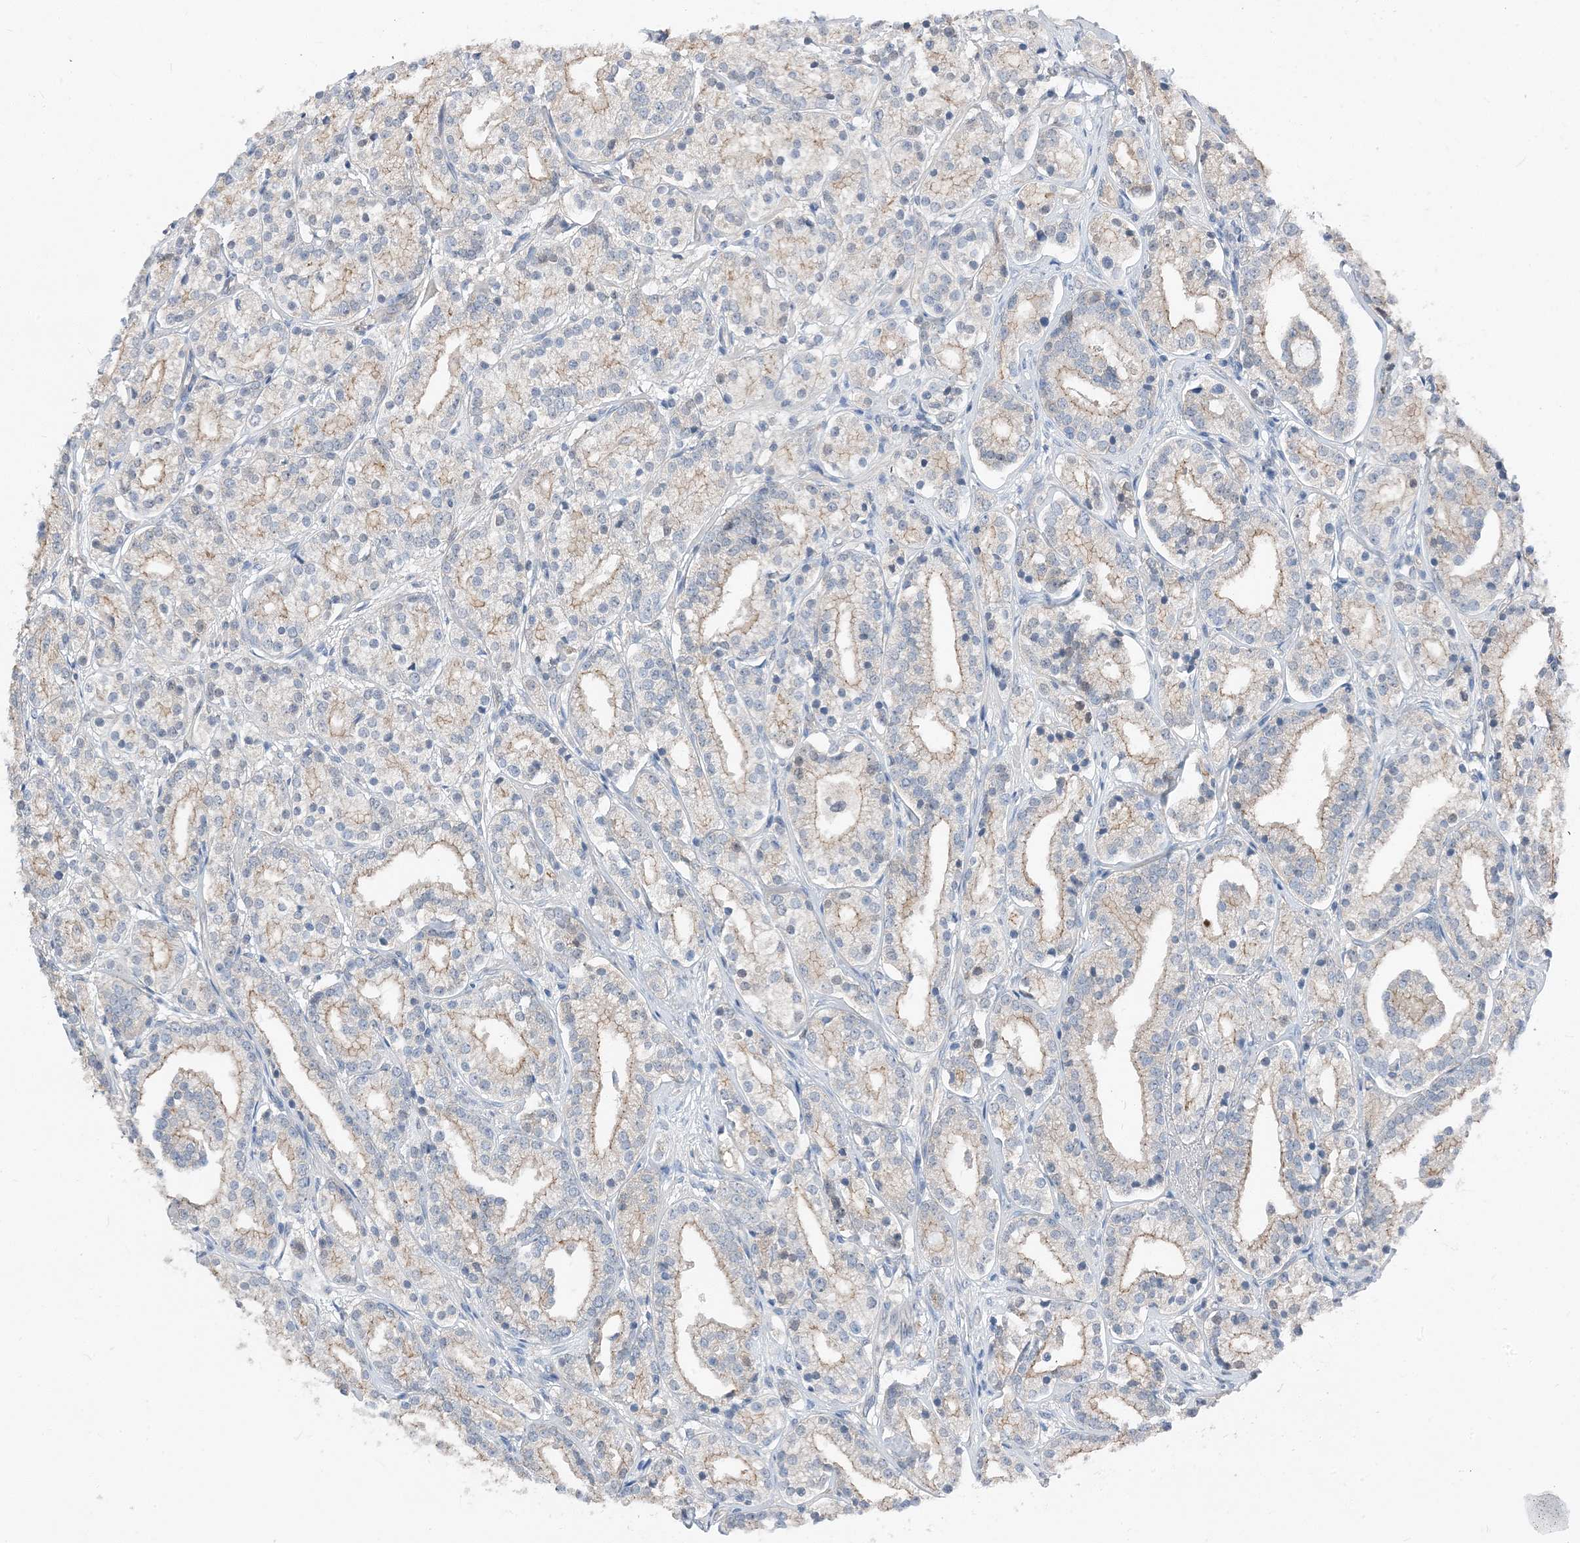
{"staining": {"intensity": "weak", "quantity": "25%-75%", "location": "cytoplasmic/membranous"}, "tissue": "prostate cancer", "cell_type": "Tumor cells", "image_type": "cancer", "snomed": [{"axis": "morphology", "description": "Adenocarcinoma, High grade"}, {"axis": "topography", "description": "Prostate"}], "caption": "Immunohistochemical staining of prostate cancer (high-grade adenocarcinoma) displays weak cytoplasmic/membranous protein expression in about 25%-75% of tumor cells. (Stains: DAB in brown, nuclei in blue, Microscopy: brightfield microscopy at high magnification).", "gene": "NCOA7", "patient": {"sex": "male", "age": 69}}